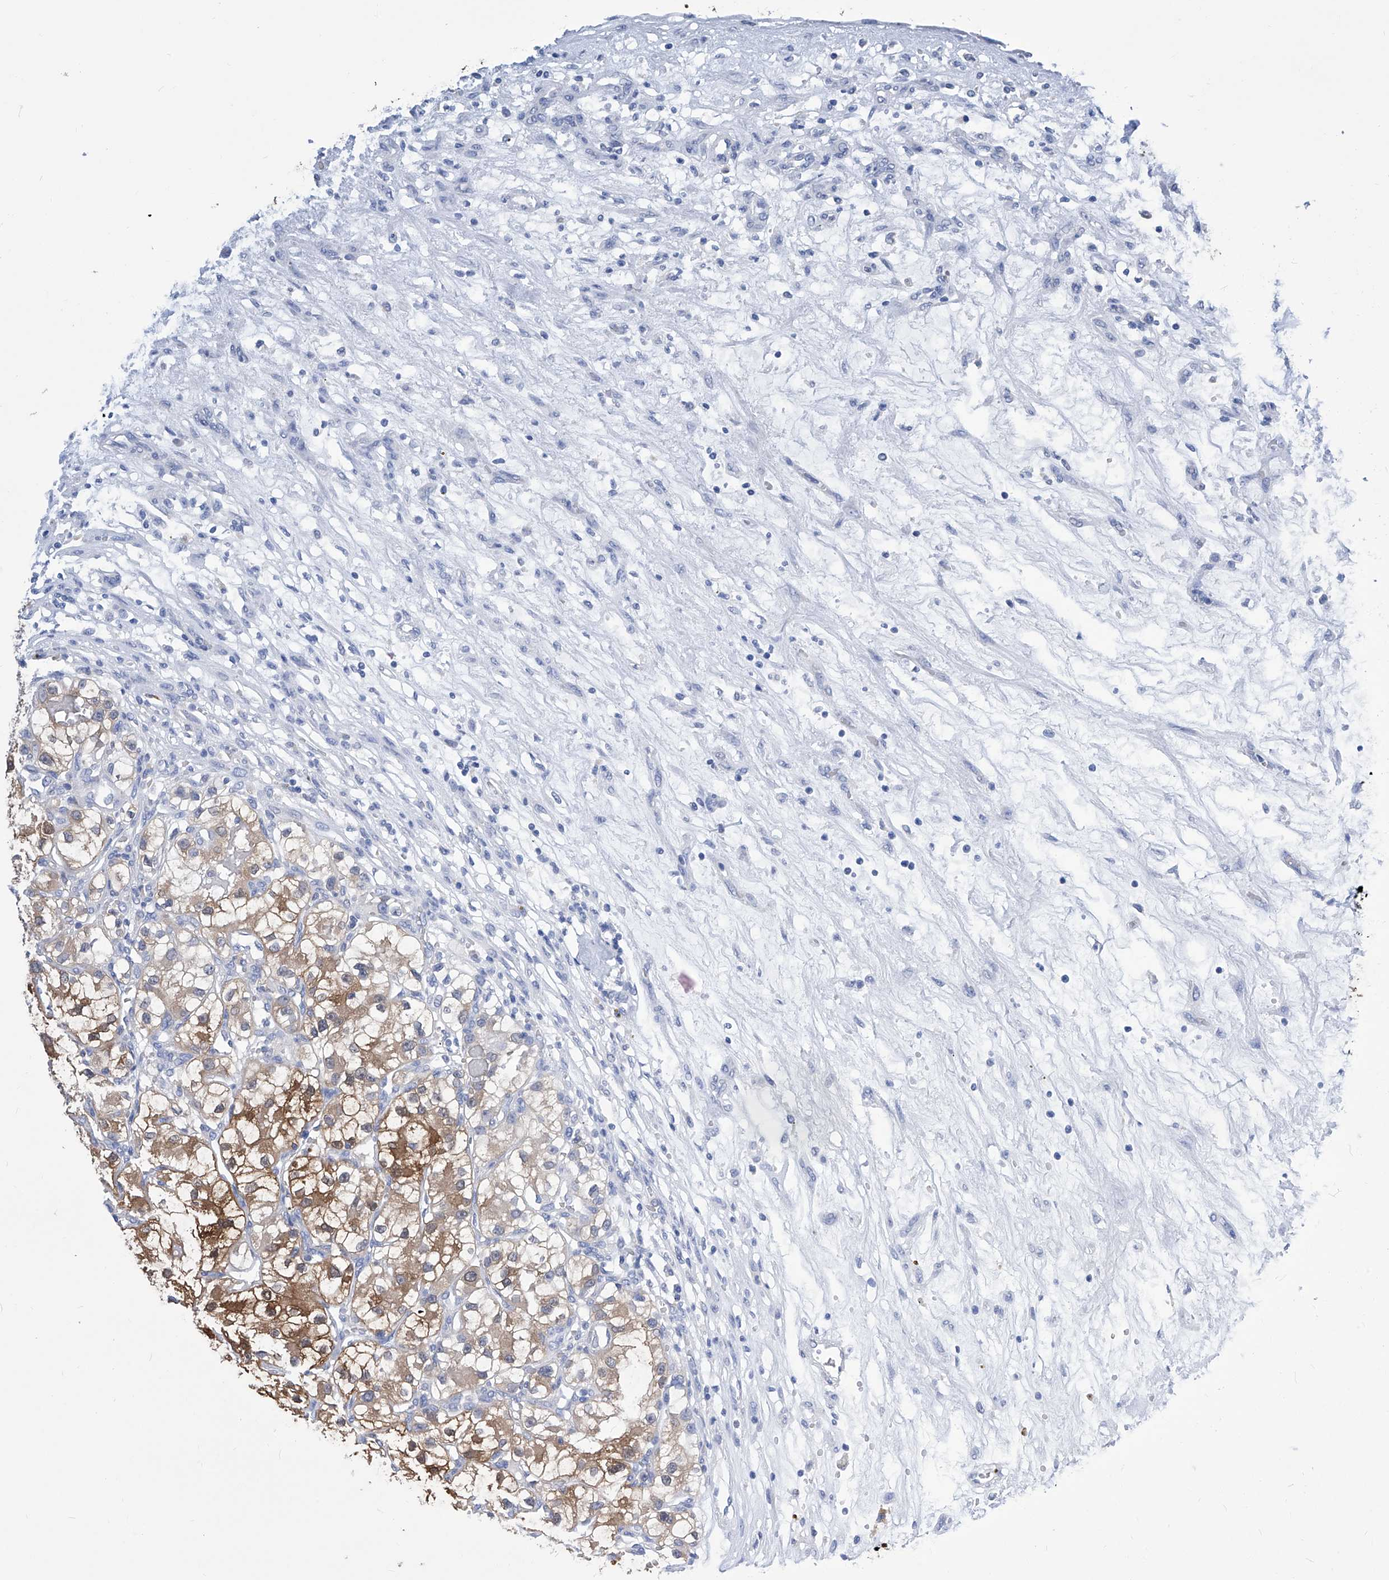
{"staining": {"intensity": "strong", "quantity": ">75%", "location": "cytoplasmic/membranous"}, "tissue": "renal cancer", "cell_type": "Tumor cells", "image_type": "cancer", "snomed": [{"axis": "morphology", "description": "Adenocarcinoma, NOS"}, {"axis": "topography", "description": "Kidney"}], "caption": "Tumor cells exhibit high levels of strong cytoplasmic/membranous staining in about >75% of cells in human renal adenocarcinoma.", "gene": "IMPA2", "patient": {"sex": "female", "age": 57}}